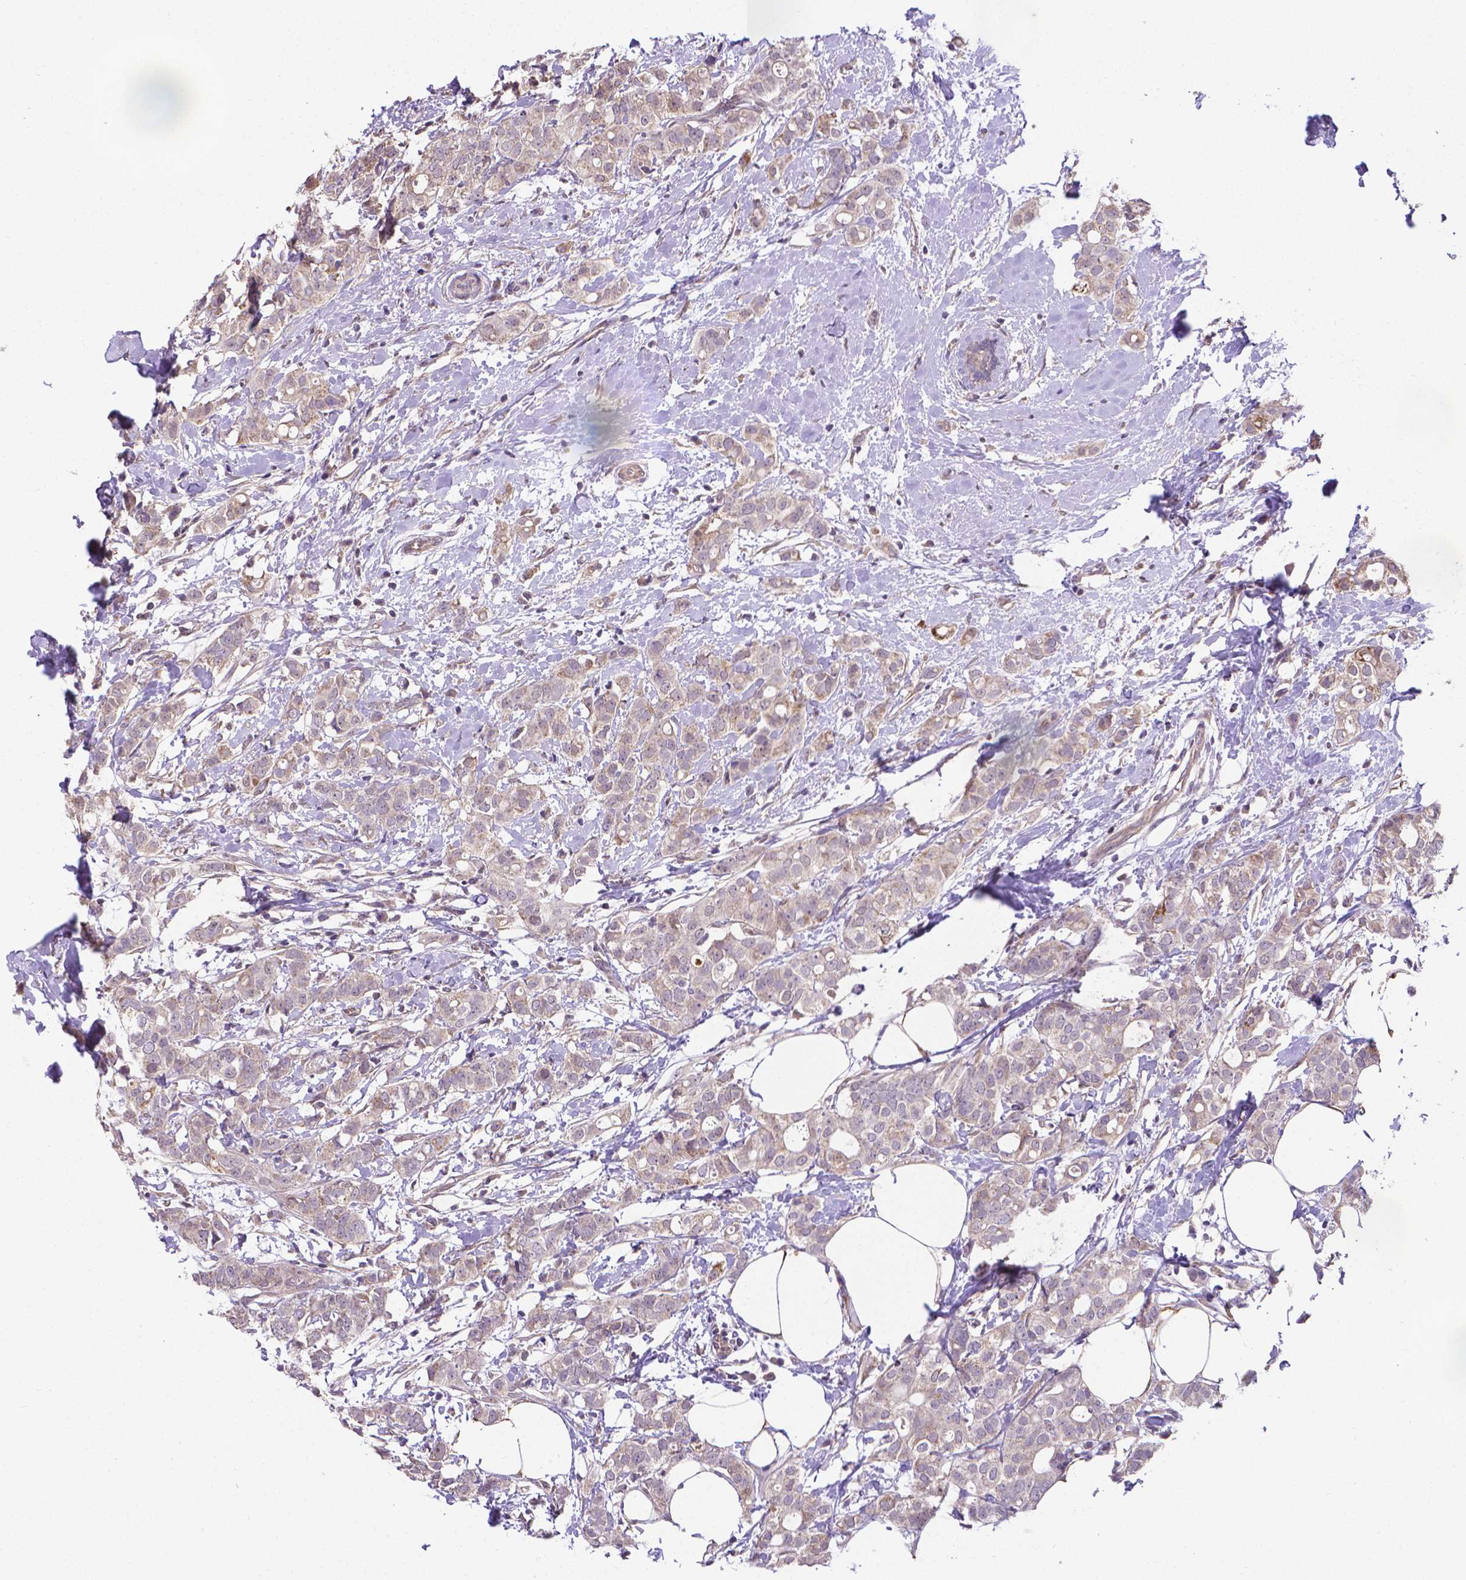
{"staining": {"intensity": "moderate", "quantity": "<25%", "location": "cytoplasmic/membranous"}, "tissue": "breast cancer", "cell_type": "Tumor cells", "image_type": "cancer", "snomed": [{"axis": "morphology", "description": "Duct carcinoma"}, {"axis": "topography", "description": "Breast"}], "caption": "An IHC histopathology image of neoplastic tissue is shown. Protein staining in brown highlights moderate cytoplasmic/membranous positivity in infiltrating ductal carcinoma (breast) within tumor cells.", "gene": "GPR63", "patient": {"sex": "female", "age": 40}}